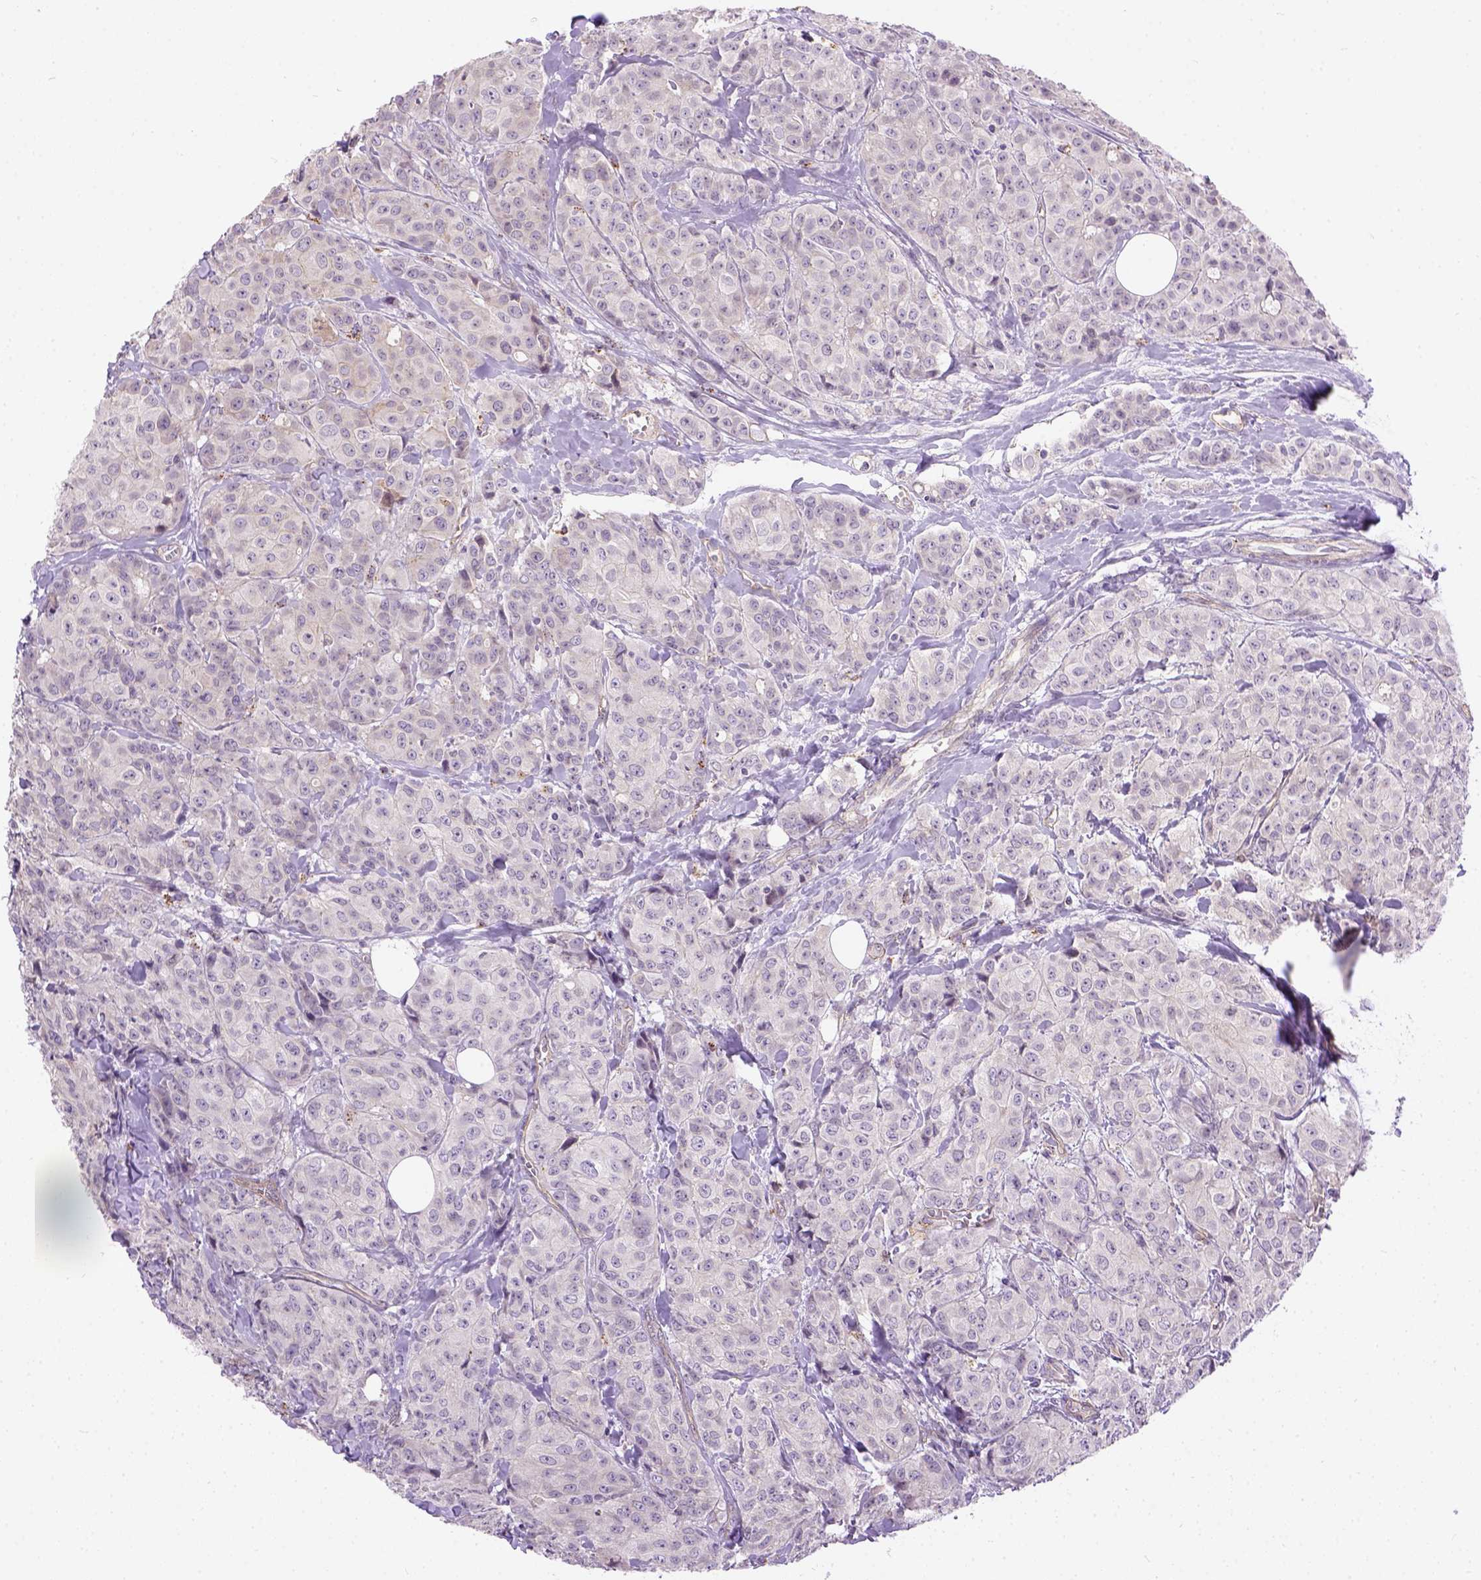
{"staining": {"intensity": "negative", "quantity": "none", "location": "none"}, "tissue": "breast cancer", "cell_type": "Tumor cells", "image_type": "cancer", "snomed": [{"axis": "morphology", "description": "Duct carcinoma"}, {"axis": "topography", "description": "Breast"}], "caption": "Immunohistochemistry (IHC) of human breast cancer (invasive ductal carcinoma) demonstrates no positivity in tumor cells. The staining was performed using DAB (3,3'-diaminobenzidine) to visualize the protein expression in brown, while the nuclei were stained in blue with hematoxylin (Magnification: 20x).", "gene": "KAZN", "patient": {"sex": "female", "age": 43}}